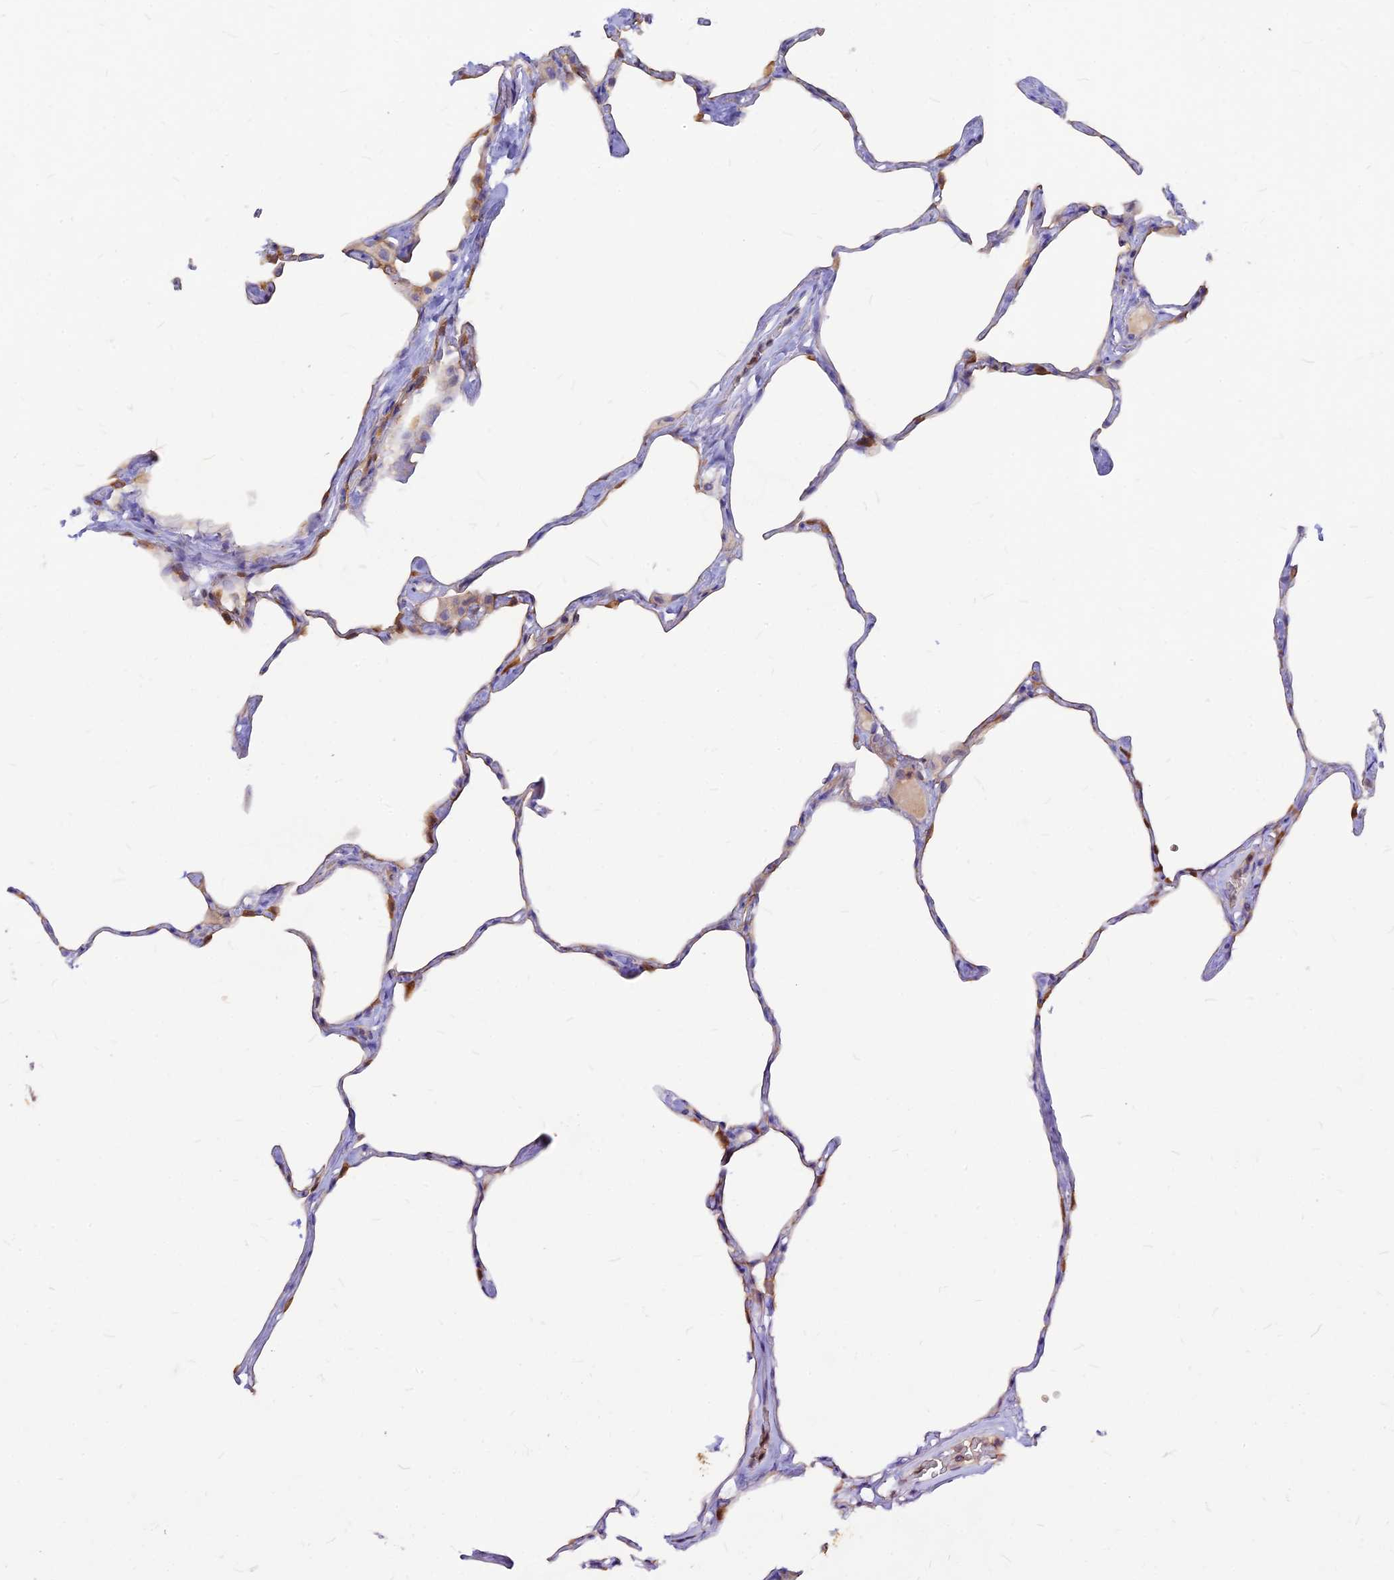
{"staining": {"intensity": "moderate", "quantity": "<25%", "location": "cytoplasmic/membranous"}, "tissue": "lung", "cell_type": "Alveolar cells", "image_type": "normal", "snomed": [{"axis": "morphology", "description": "Normal tissue, NOS"}, {"axis": "topography", "description": "Lung"}], "caption": "A photomicrograph showing moderate cytoplasmic/membranous expression in about <25% of alveolar cells in benign lung, as visualized by brown immunohistochemical staining.", "gene": "DENND2D", "patient": {"sex": "male", "age": 65}}